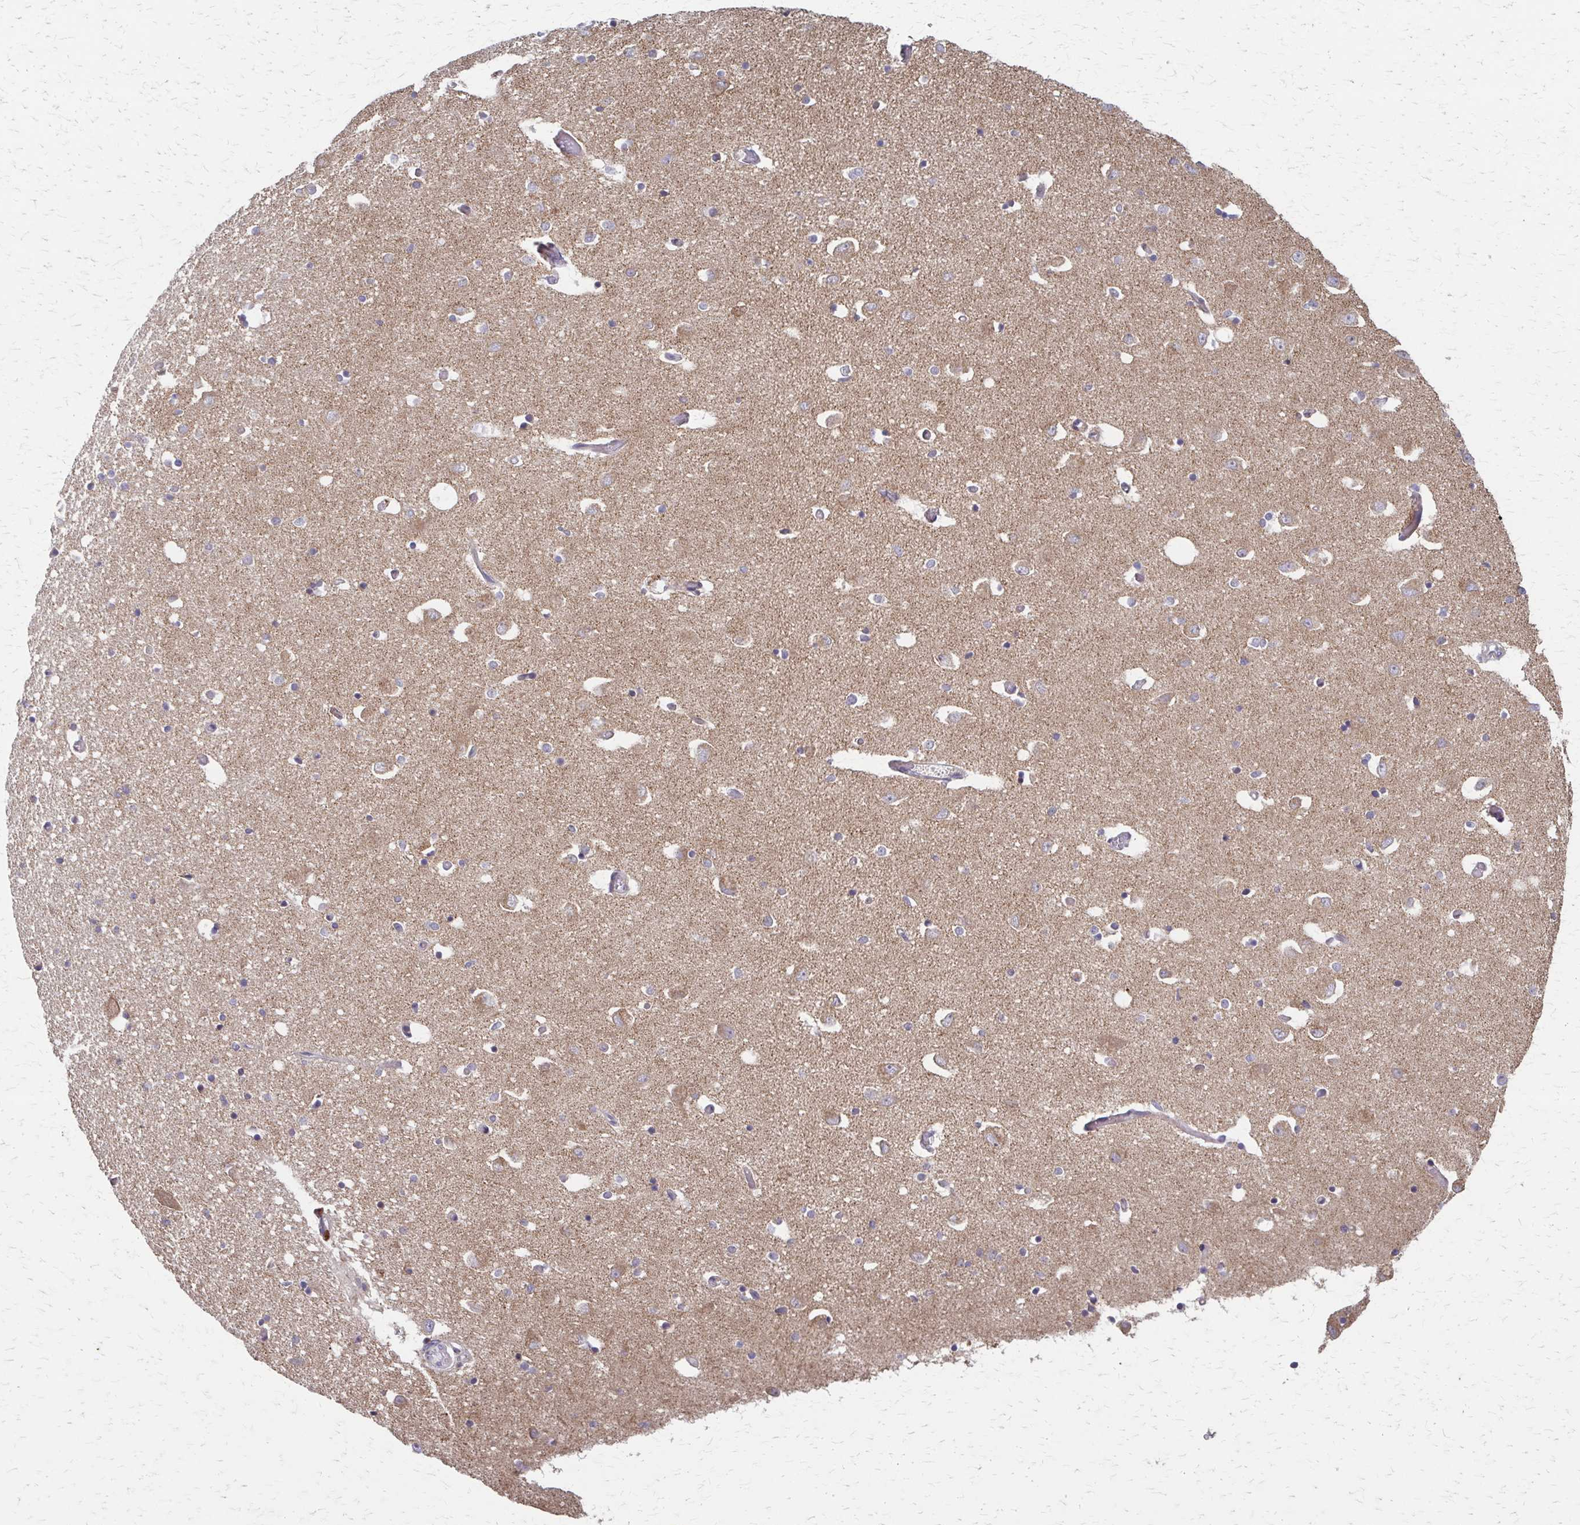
{"staining": {"intensity": "negative", "quantity": "none", "location": "none"}, "tissue": "caudate", "cell_type": "Glial cells", "image_type": "normal", "snomed": [{"axis": "morphology", "description": "Normal tissue, NOS"}, {"axis": "topography", "description": "Lateral ventricle wall"}, {"axis": "topography", "description": "Hippocampus"}], "caption": "Immunohistochemistry (IHC) image of unremarkable human caudate stained for a protein (brown), which displays no staining in glial cells. (IHC, brightfield microscopy, high magnification).", "gene": "EEF2", "patient": {"sex": "female", "age": 63}}